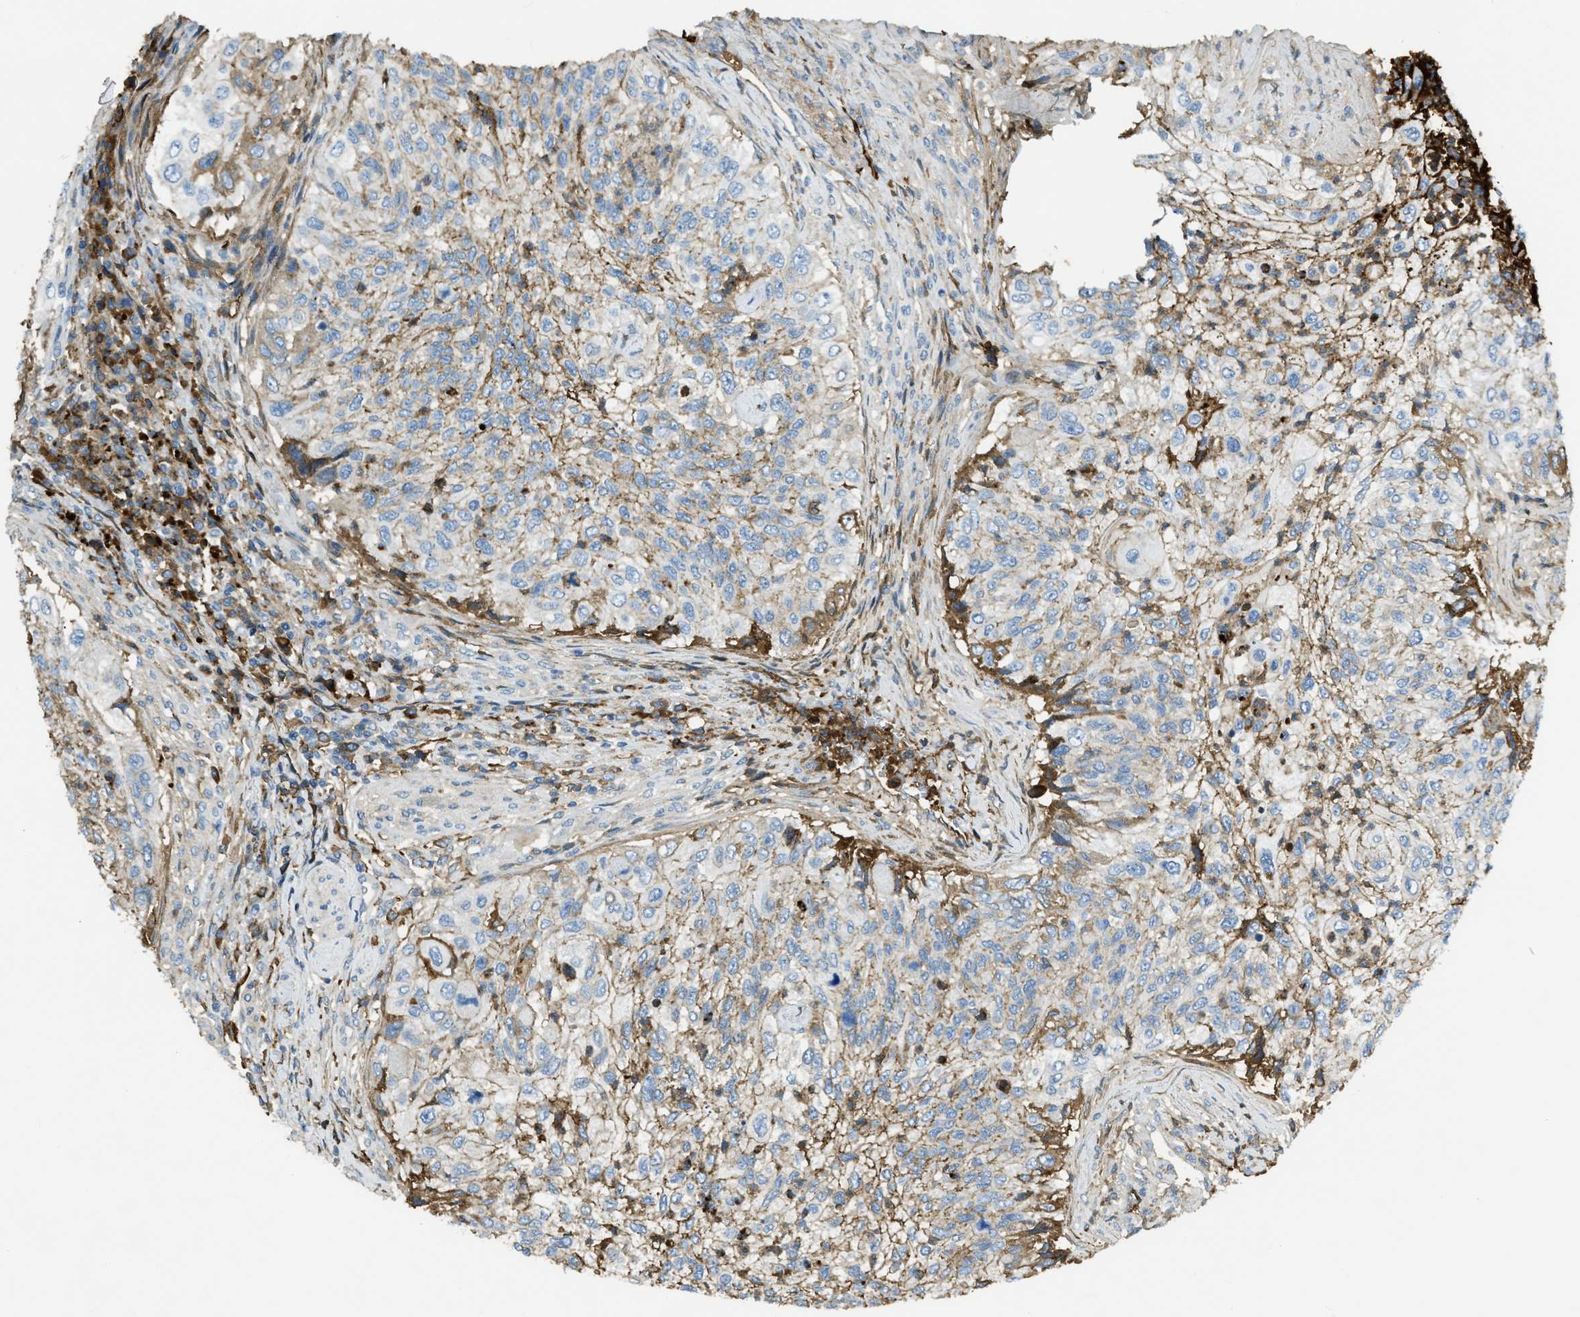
{"staining": {"intensity": "moderate", "quantity": ">75%", "location": "cytoplasmic/membranous"}, "tissue": "urothelial cancer", "cell_type": "Tumor cells", "image_type": "cancer", "snomed": [{"axis": "morphology", "description": "Urothelial carcinoma, High grade"}, {"axis": "topography", "description": "Urinary bladder"}], "caption": "About >75% of tumor cells in human high-grade urothelial carcinoma display moderate cytoplasmic/membranous protein expression as visualized by brown immunohistochemical staining.", "gene": "PRTN3", "patient": {"sex": "female", "age": 60}}